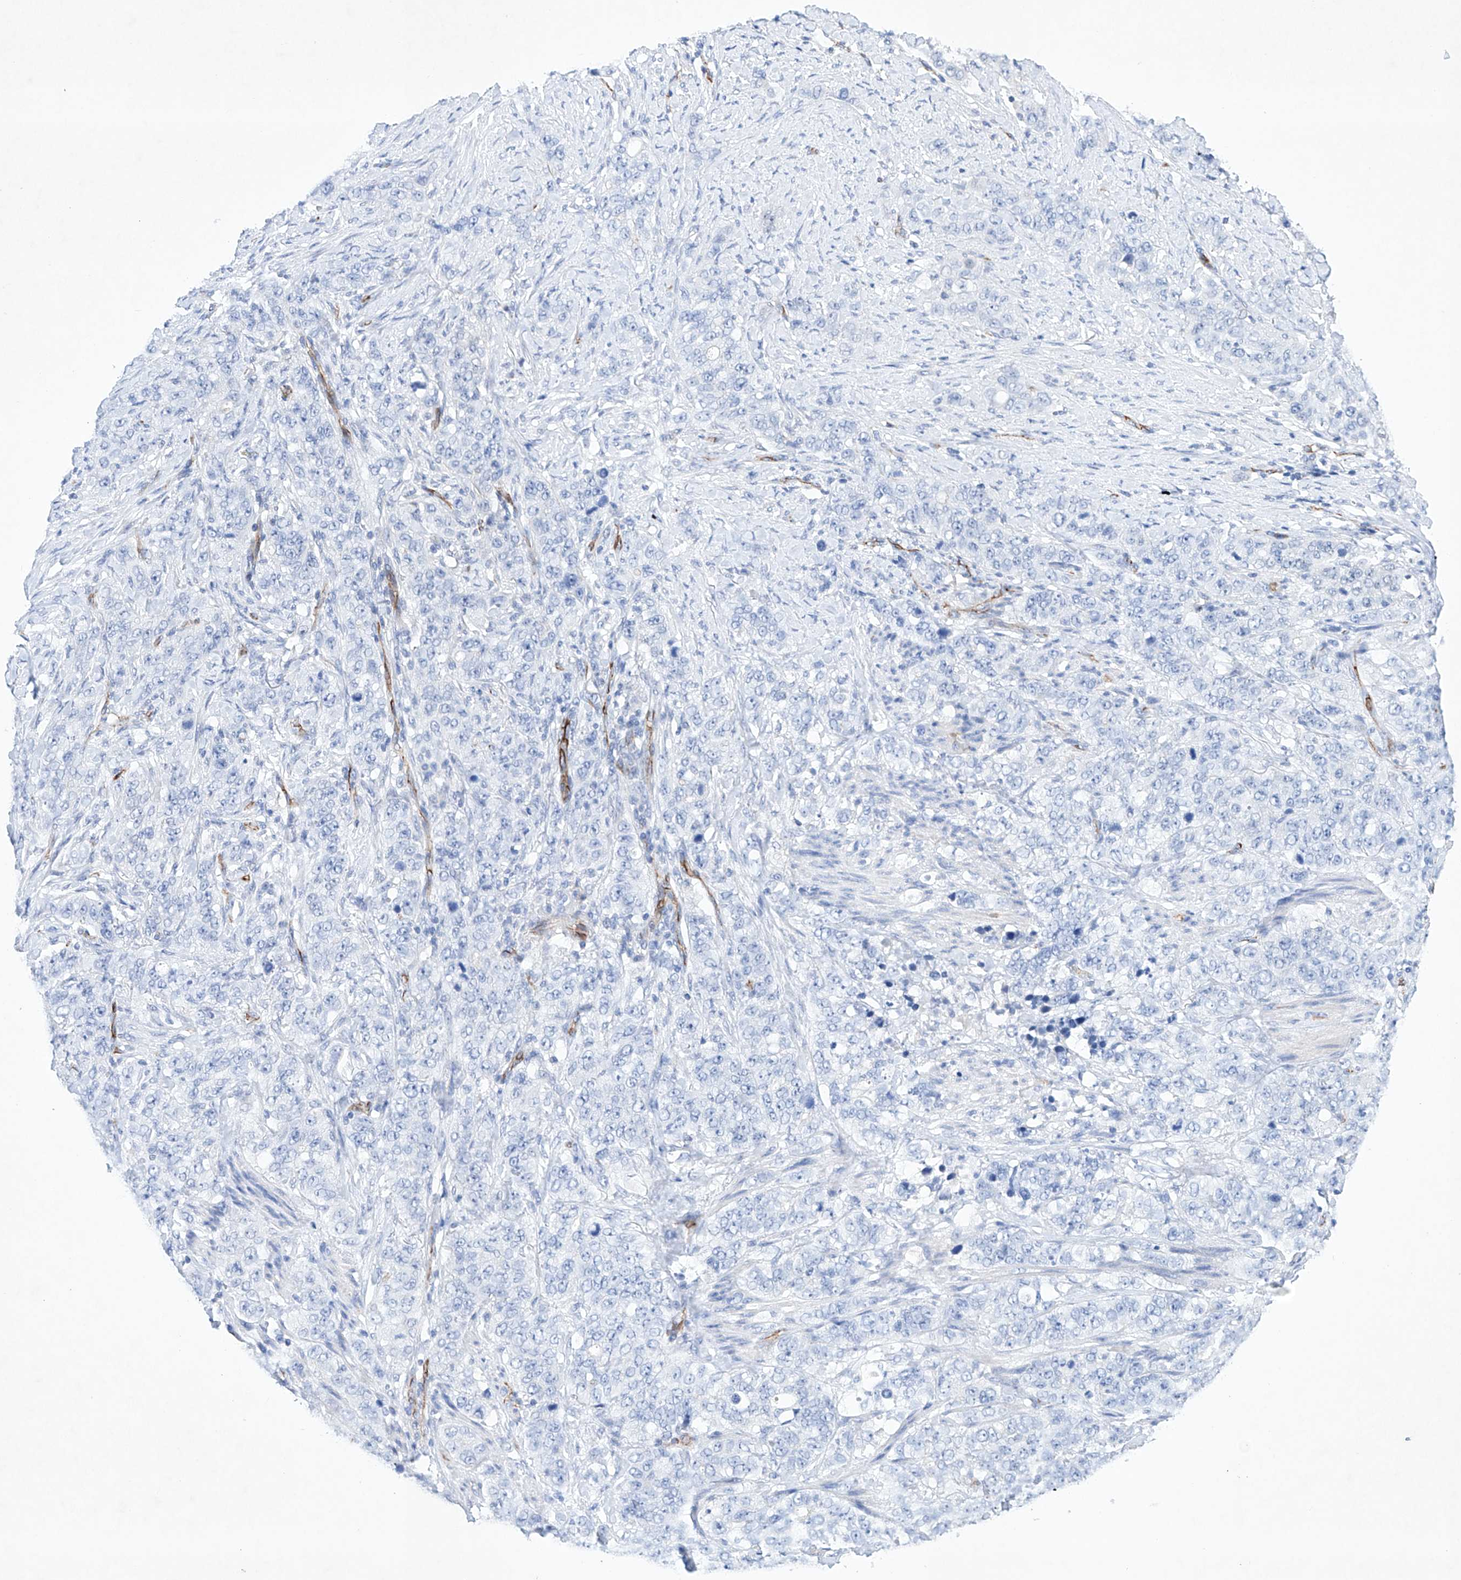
{"staining": {"intensity": "negative", "quantity": "none", "location": "none"}, "tissue": "stomach cancer", "cell_type": "Tumor cells", "image_type": "cancer", "snomed": [{"axis": "morphology", "description": "Adenocarcinoma, NOS"}, {"axis": "topography", "description": "Stomach"}], "caption": "The micrograph displays no significant positivity in tumor cells of stomach cancer.", "gene": "ETV7", "patient": {"sex": "male", "age": 48}}